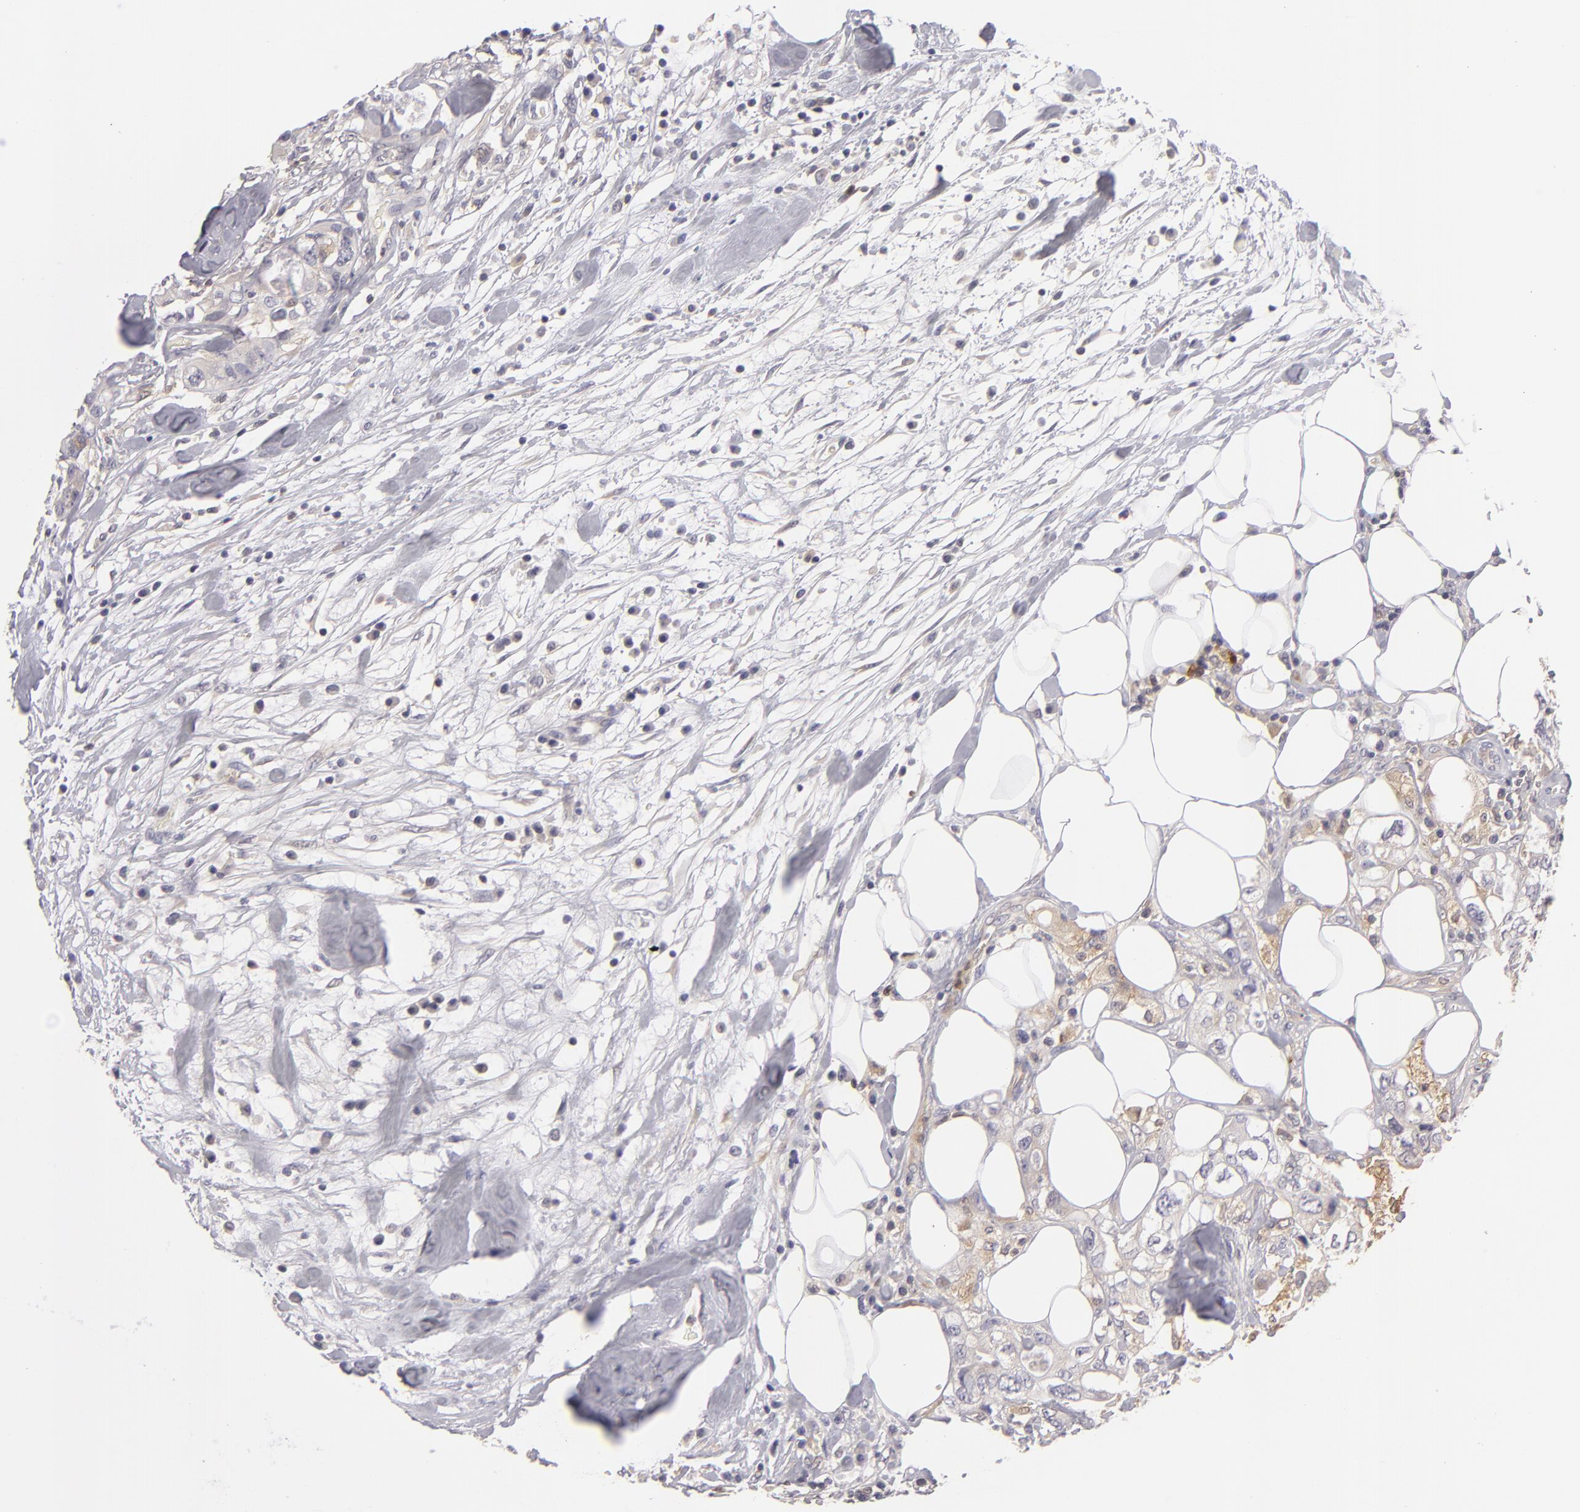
{"staining": {"intensity": "moderate", "quantity": "<25%", "location": "cytoplasmic/membranous"}, "tissue": "colorectal cancer", "cell_type": "Tumor cells", "image_type": "cancer", "snomed": [{"axis": "morphology", "description": "Adenocarcinoma, NOS"}, {"axis": "topography", "description": "Rectum"}], "caption": "Adenocarcinoma (colorectal) stained for a protein (brown) exhibits moderate cytoplasmic/membranous positive staining in about <25% of tumor cells.", "gene": "MMP10", "patient": {"sex": "female", "age": 57}}